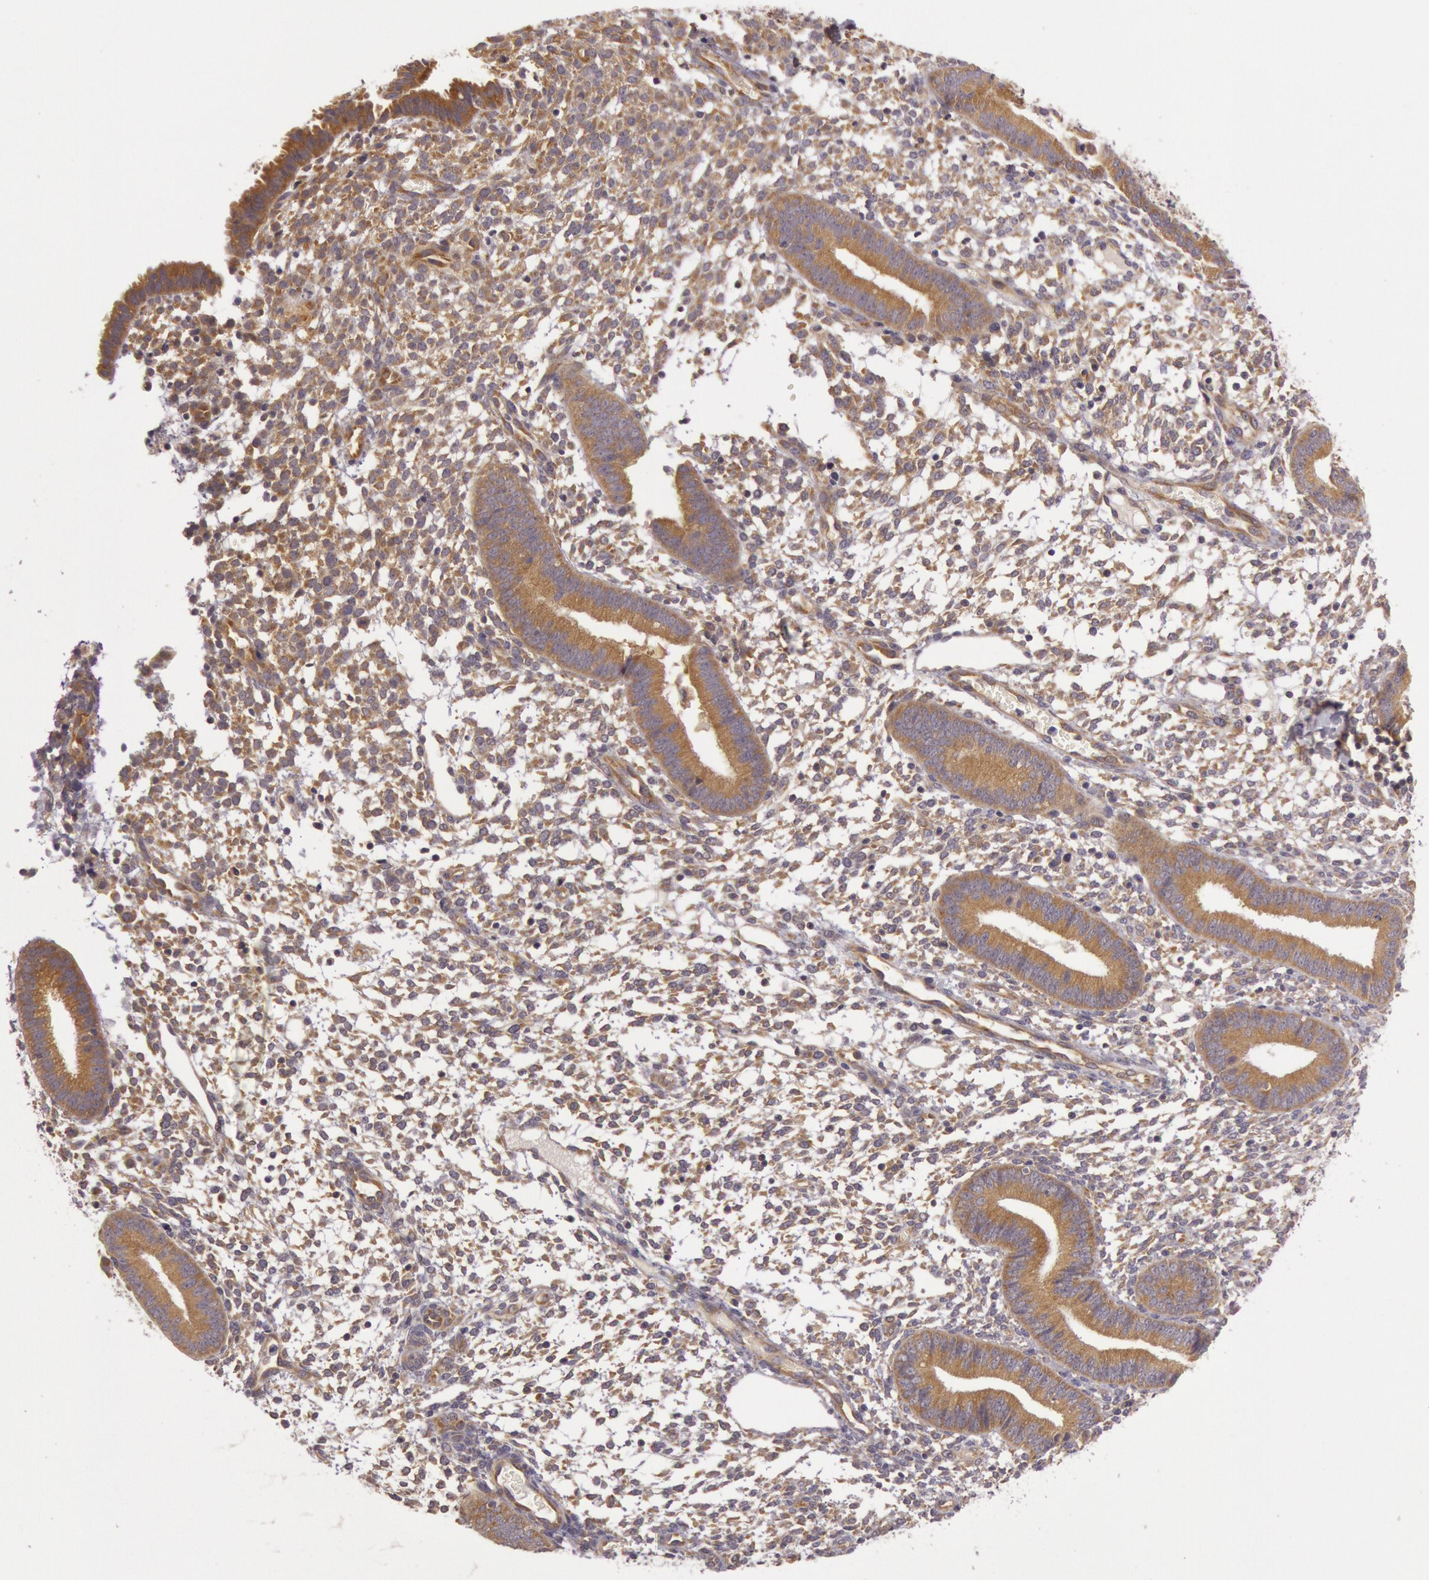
{"staining": {"intensity": "moderate", "quantity": ">75%", "location": "cytoplasmic/membranous"}, "tissue": "endometrium", "cell_type": "Cells in endometrial stroma", "image_type": "normal", "snomed": [{"axis": "morphology", "description": "Normal tissue, NOS"}, {"axis": "topography", "description": "Endometrium"}], "caption": "Unremarkable endometrium reveals moderate cytoplasmic/membranous expression in about >75% of cells in endometrial stroma, visualized by immunohistochemistry. The protein of interest is stained brown, and the nuclei are stained in blue (DAB IHC with brightfield microscopy, high magnification).", "gene": "CHUK", "patient": {"sex": "female", "age": 35}}